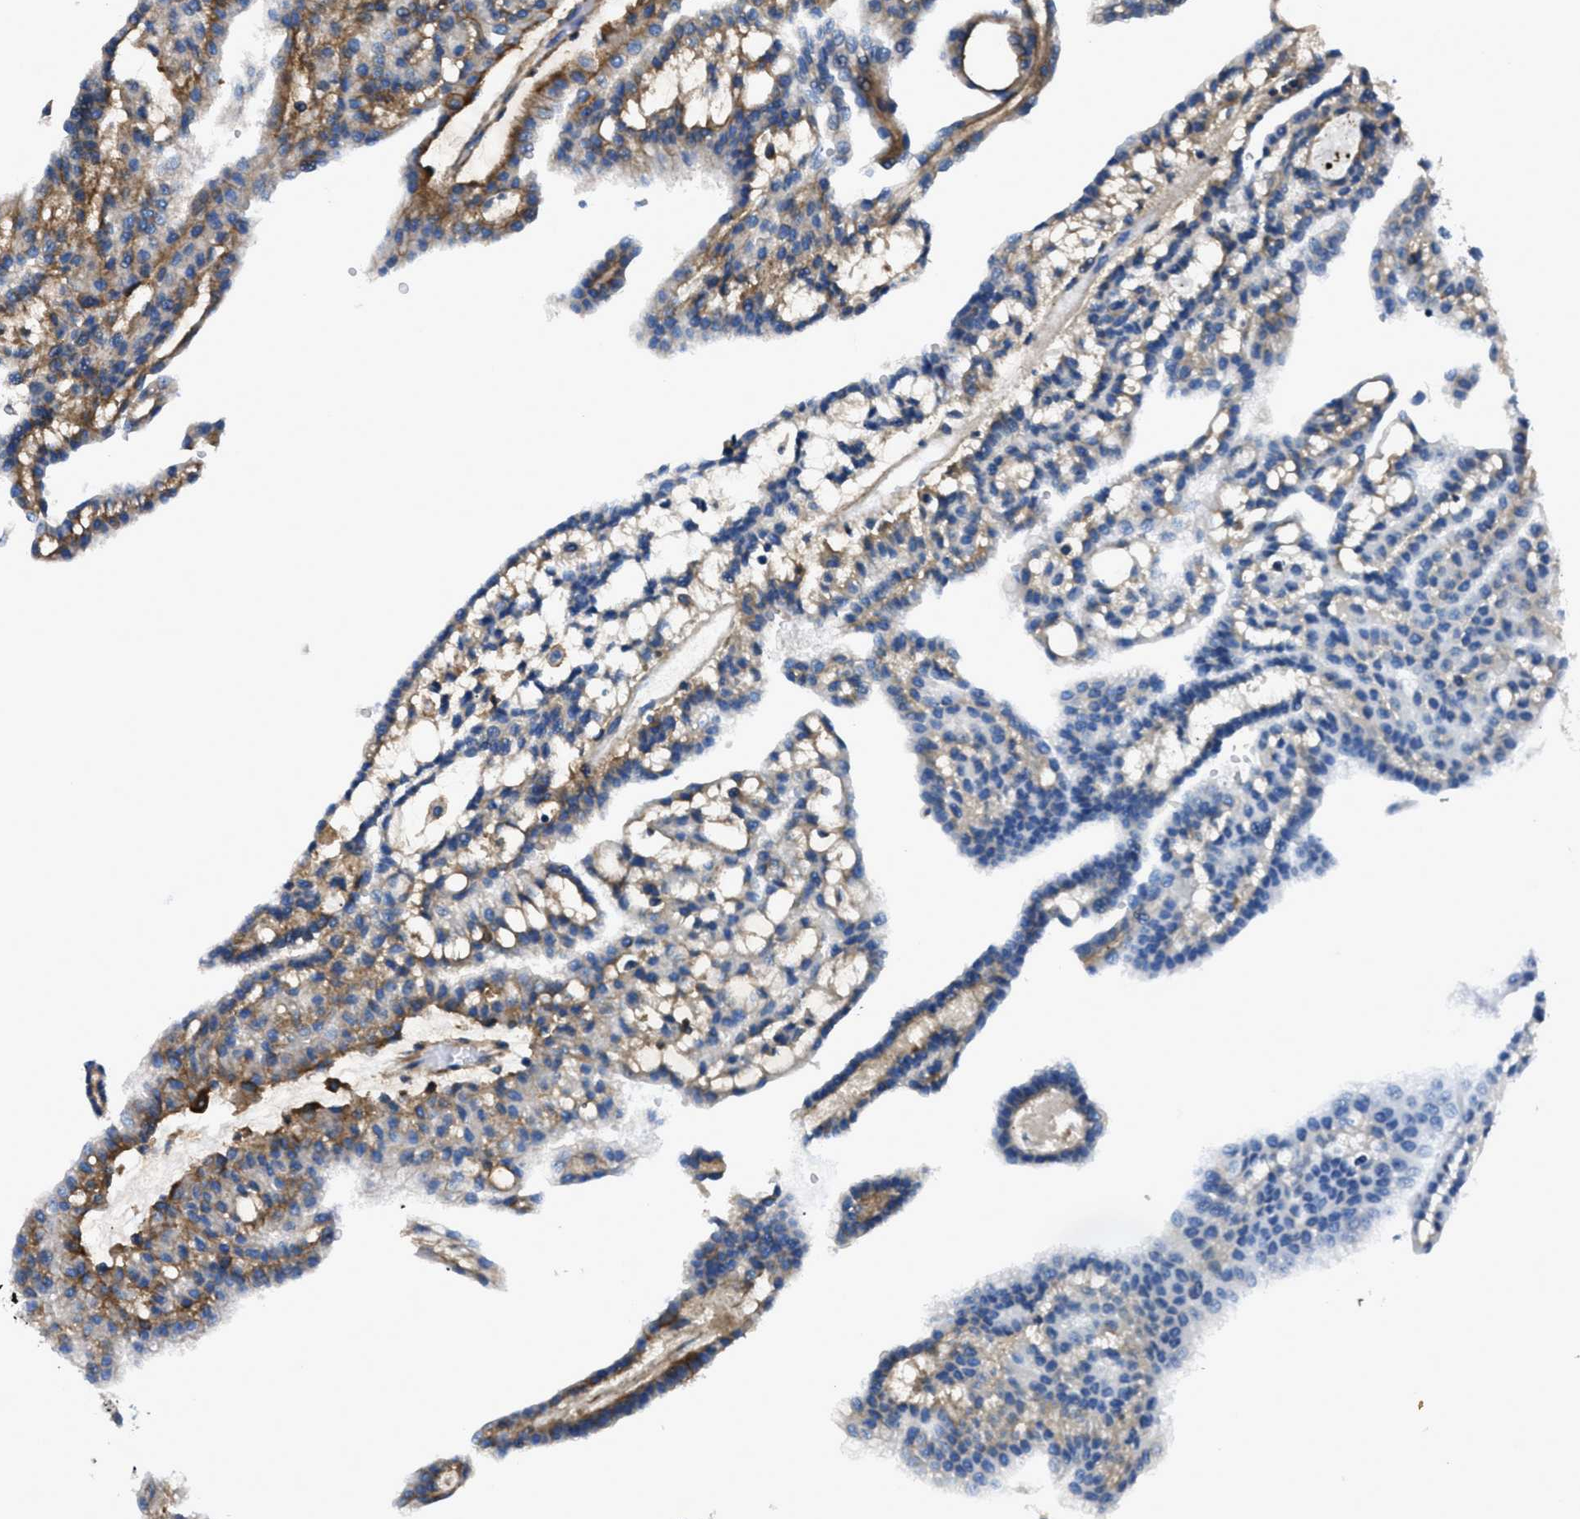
{"staining": {"intensity": "moderate", "quantity": ">75%", "location": "cytoplasmic/membranous"}, "tissue": "renal cancer", "cell_type": "Tumor cells", "image_type": "cancer", "snomed": [{"axis": "morphology", "description": "Adenocarcinoma, NOS"}, {"axis": "topography", "description": "Kidney"}], "caption": "Moderate cytoplasmic/membranous expression is appreciated in approximately >75% of tumor cells in renal cancer. The protein is stained brown, and the nuclei are stained in blue (DAB (3,3'-diaminobenzidine) IHC with brightfield microscopy, high magnification).", "gene": "CD276", "patient": {"sex": "male", "age": 63}}